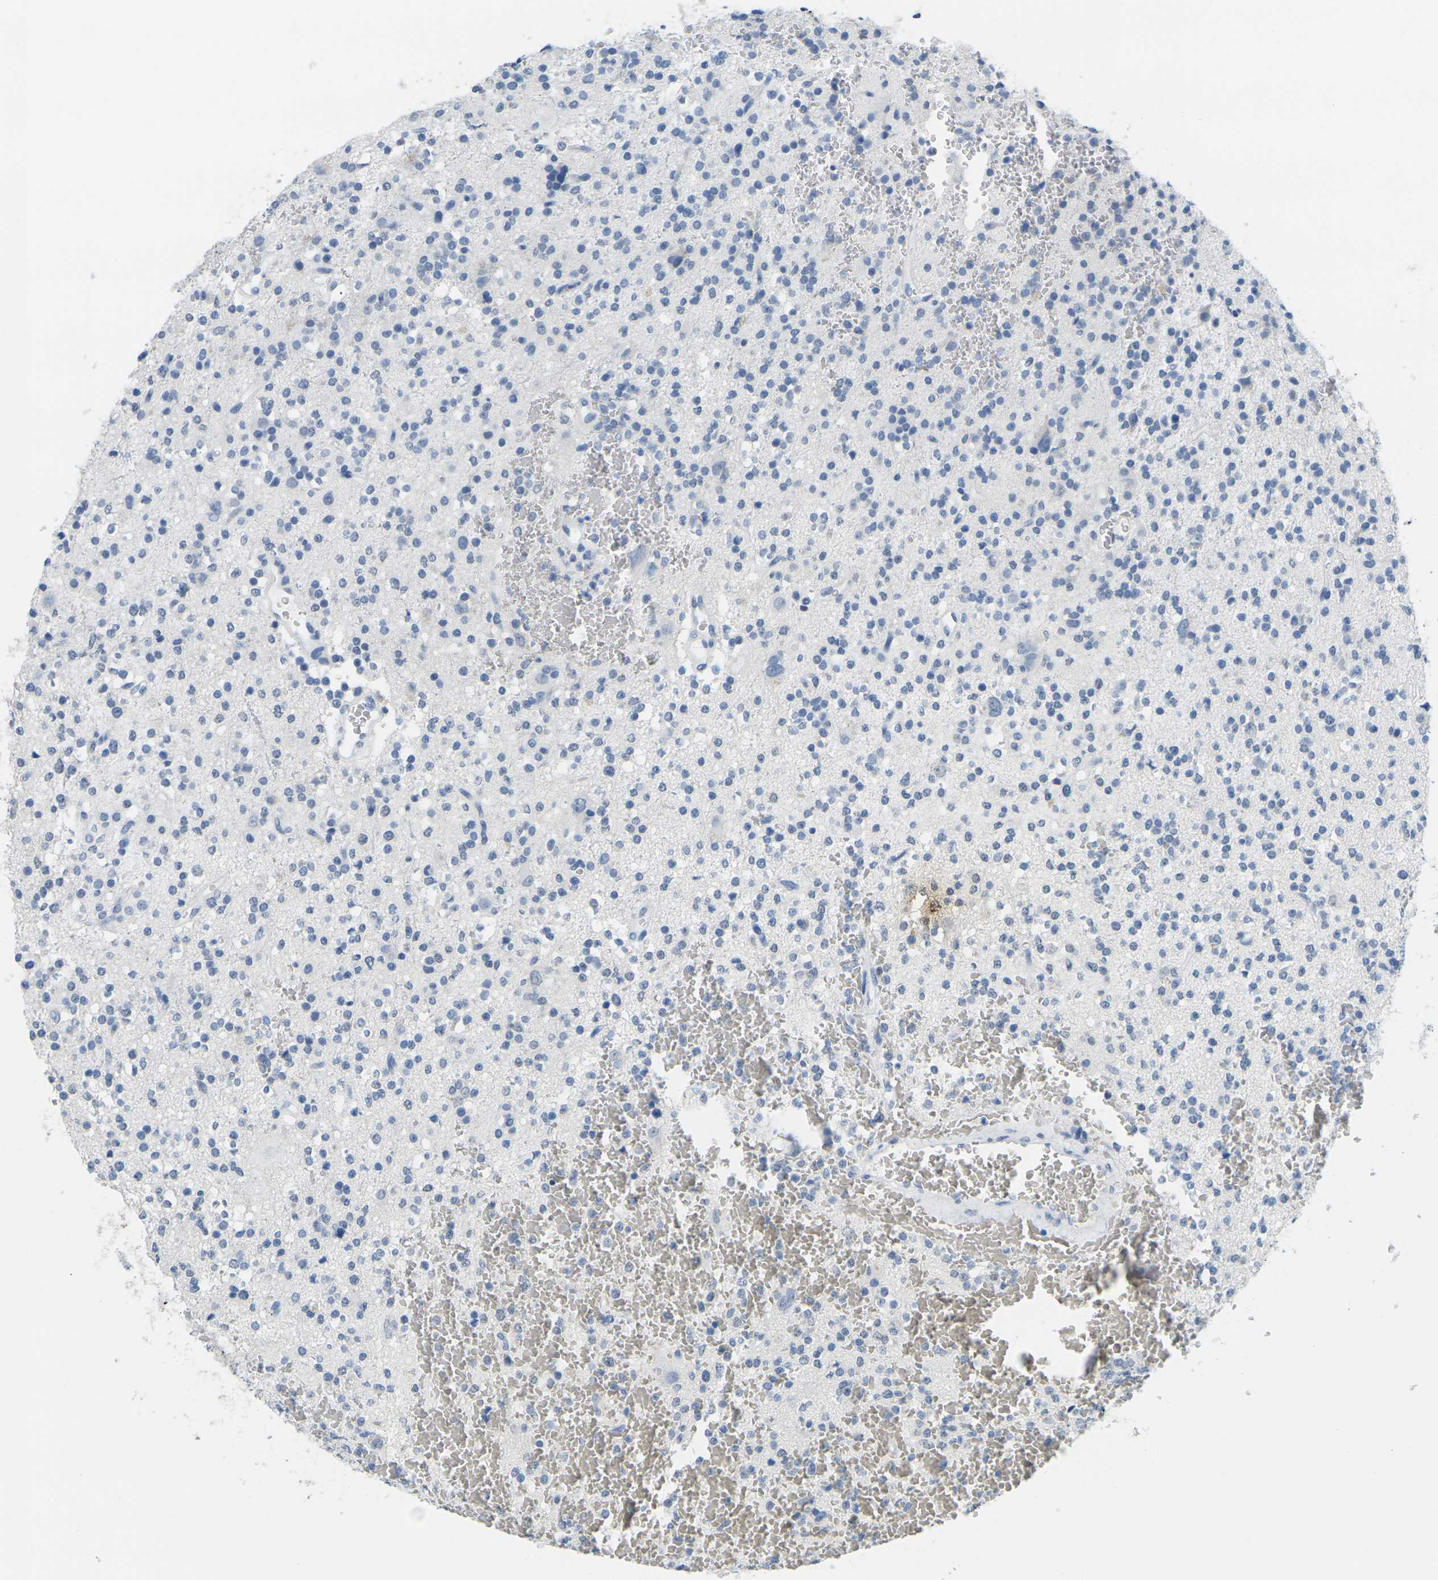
{"staining": {"intensity": "negative", "quantity": "none", "location": "none"}, "tissue": "glioma", "cell_type": "Tumor cells", "image_type": "cancer", "snomed": [{"axis": "morphology", "description": "Glioma, malignant, High grade"}, {"axis": "topography", "description": "Brain"}], "caption": "This is a histopathology image of immunohistochemistry staining of glioma, which shows no staining in tumor cells.", "gene": "CTAG1A", "patient": {"sex": "male", "age": 47}}